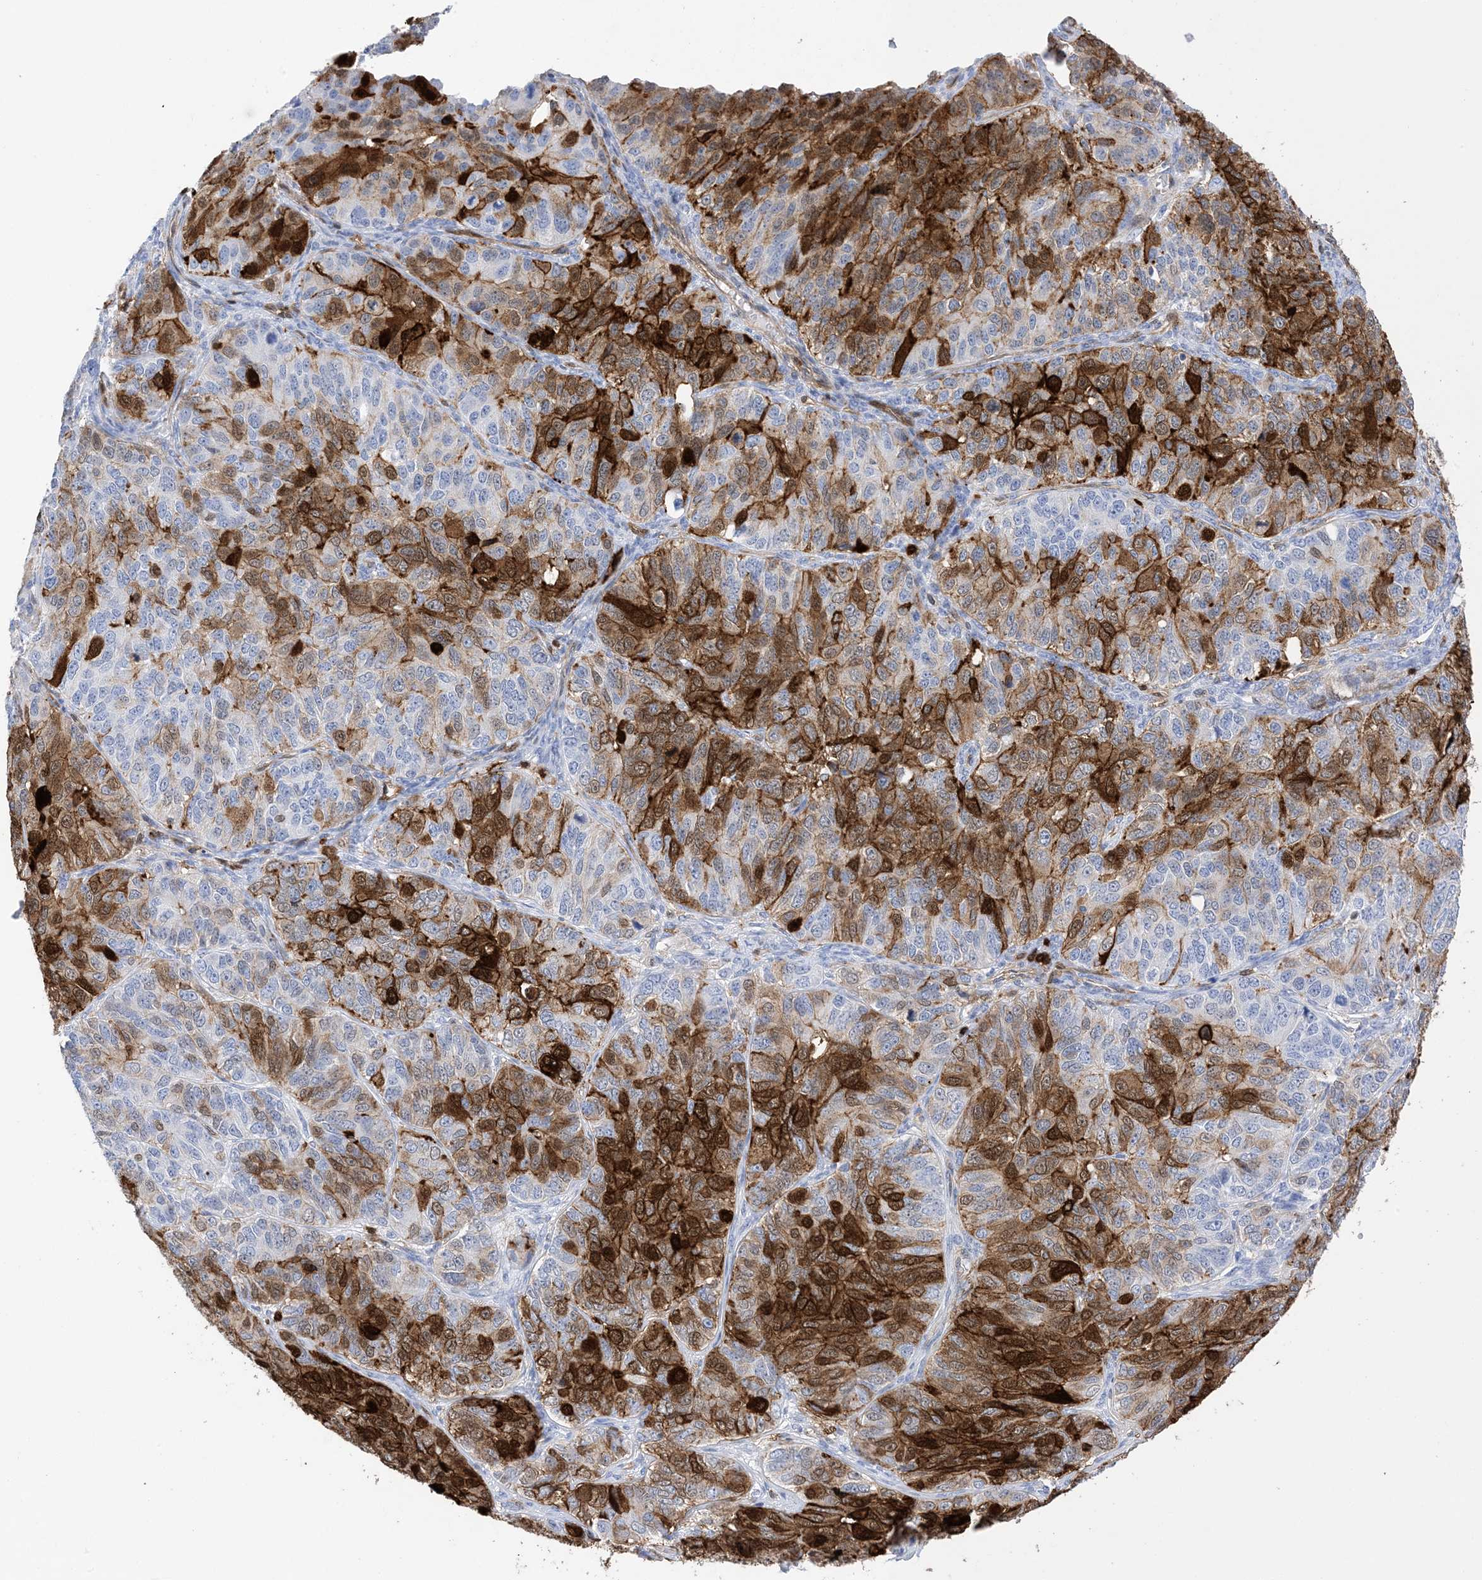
{"staining": {"intensity": "strong", "quantity": ">75%", "location": "cytoplasmic/membranous,nuclear"}, "tissue": "ovarian cancer", "cell_type": "Tumor cells", "image_type": "cancer", "snomed": [{"axis": "morphology", "description": "Carcinoma, endometroid"}, {"axis": "topography", "description": "Ovary"}], "caption": "Tumor cells demonstrate high levels of strong cytoplasmic/membranous and nuclear positivity in about >75% of cells in human endometroid carcinoma (ovarian).", "gene": "ANXA1", "patient": {"sex": "female", "age": 51}}